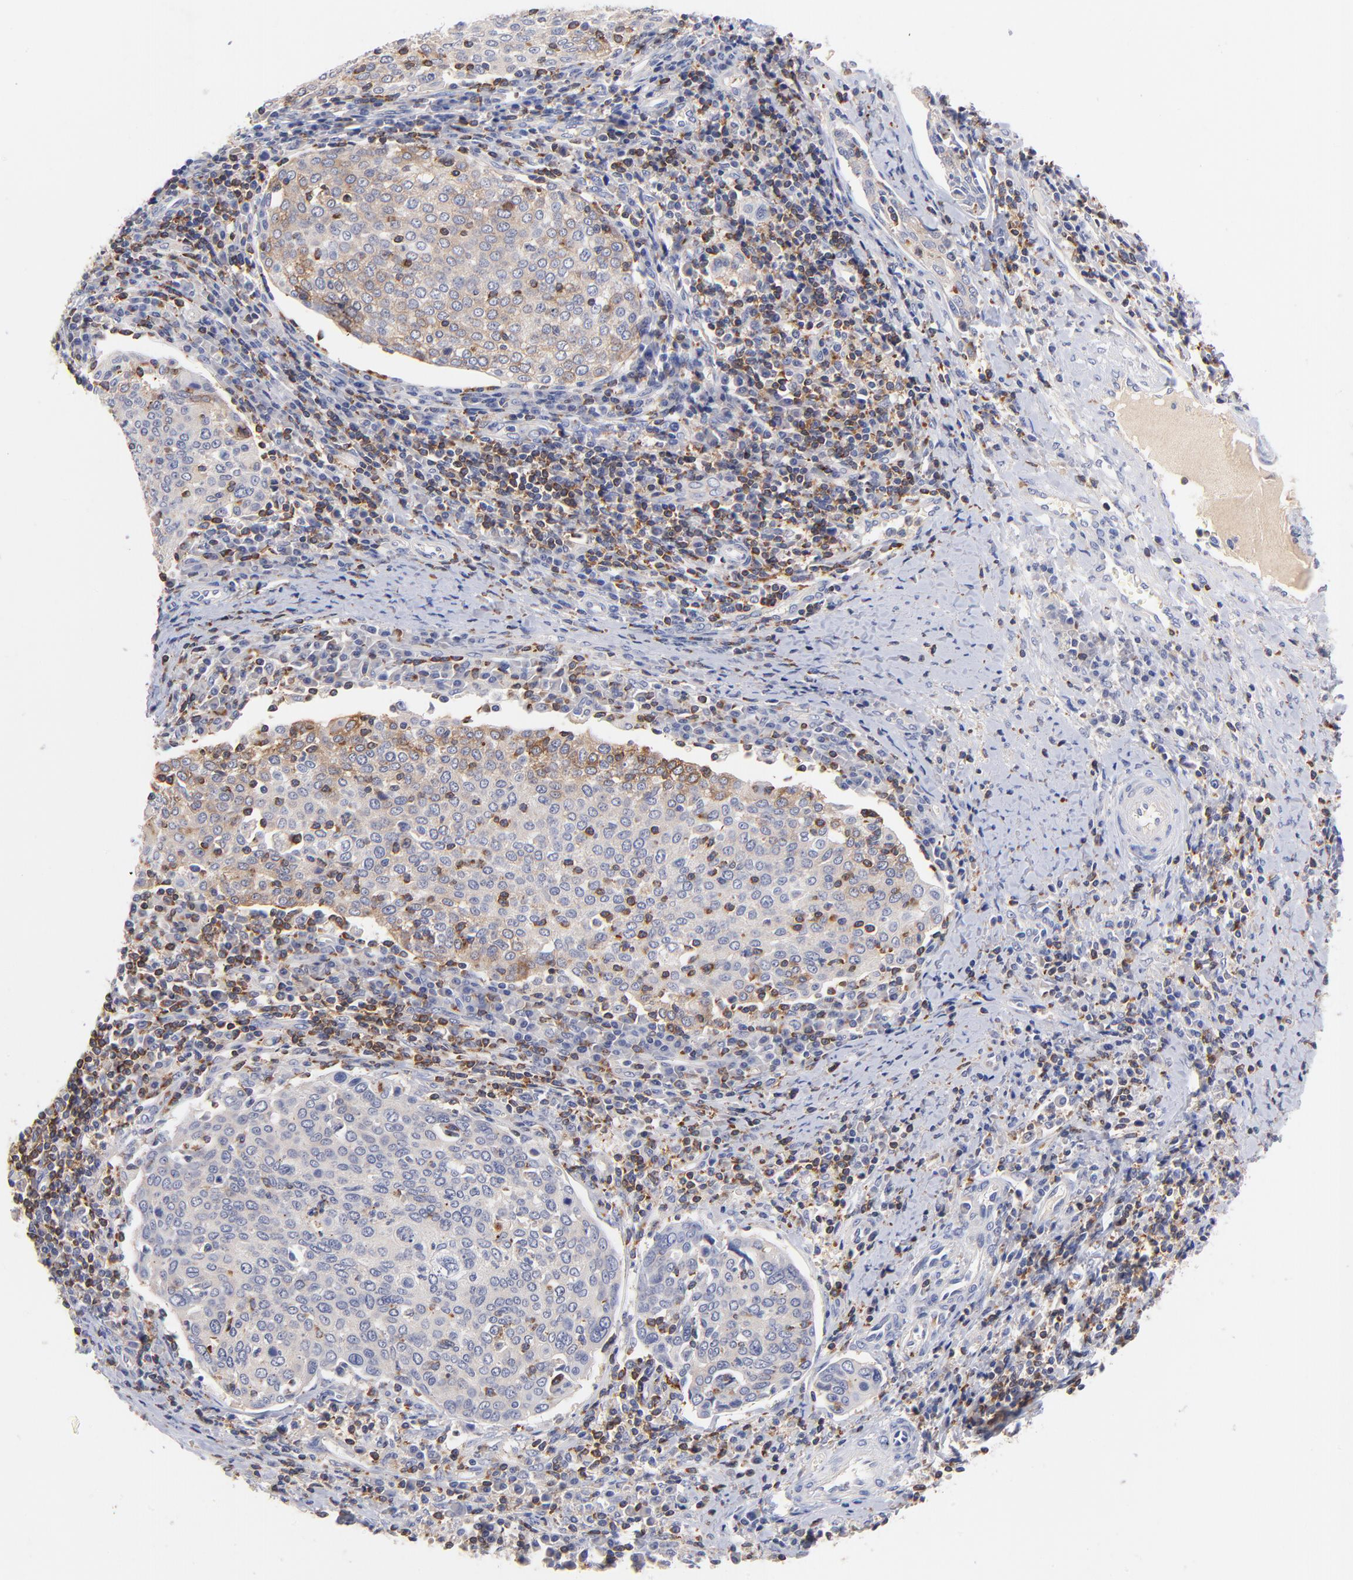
{"staining": {"intensity": "weak", "quantity": "<25%", "location": "cytoplasmic/membranous"}, "tissue": "cervical cancer", "cell_type": "Tumor cells", "image_type": "cancer", "snomed": [{"axis": "morphology", "description": "Squamous cell carcinoma, NOS"}, {"axis": "topography", "description": "Cervix"}], "caption": "IHC photomicrograph of human cervical cancer stained for a protein (brown), which demonstrates no positivity in tumor cells.", "gene": "KREMEN2", "patient": {"sex": "female", "age": 40}}